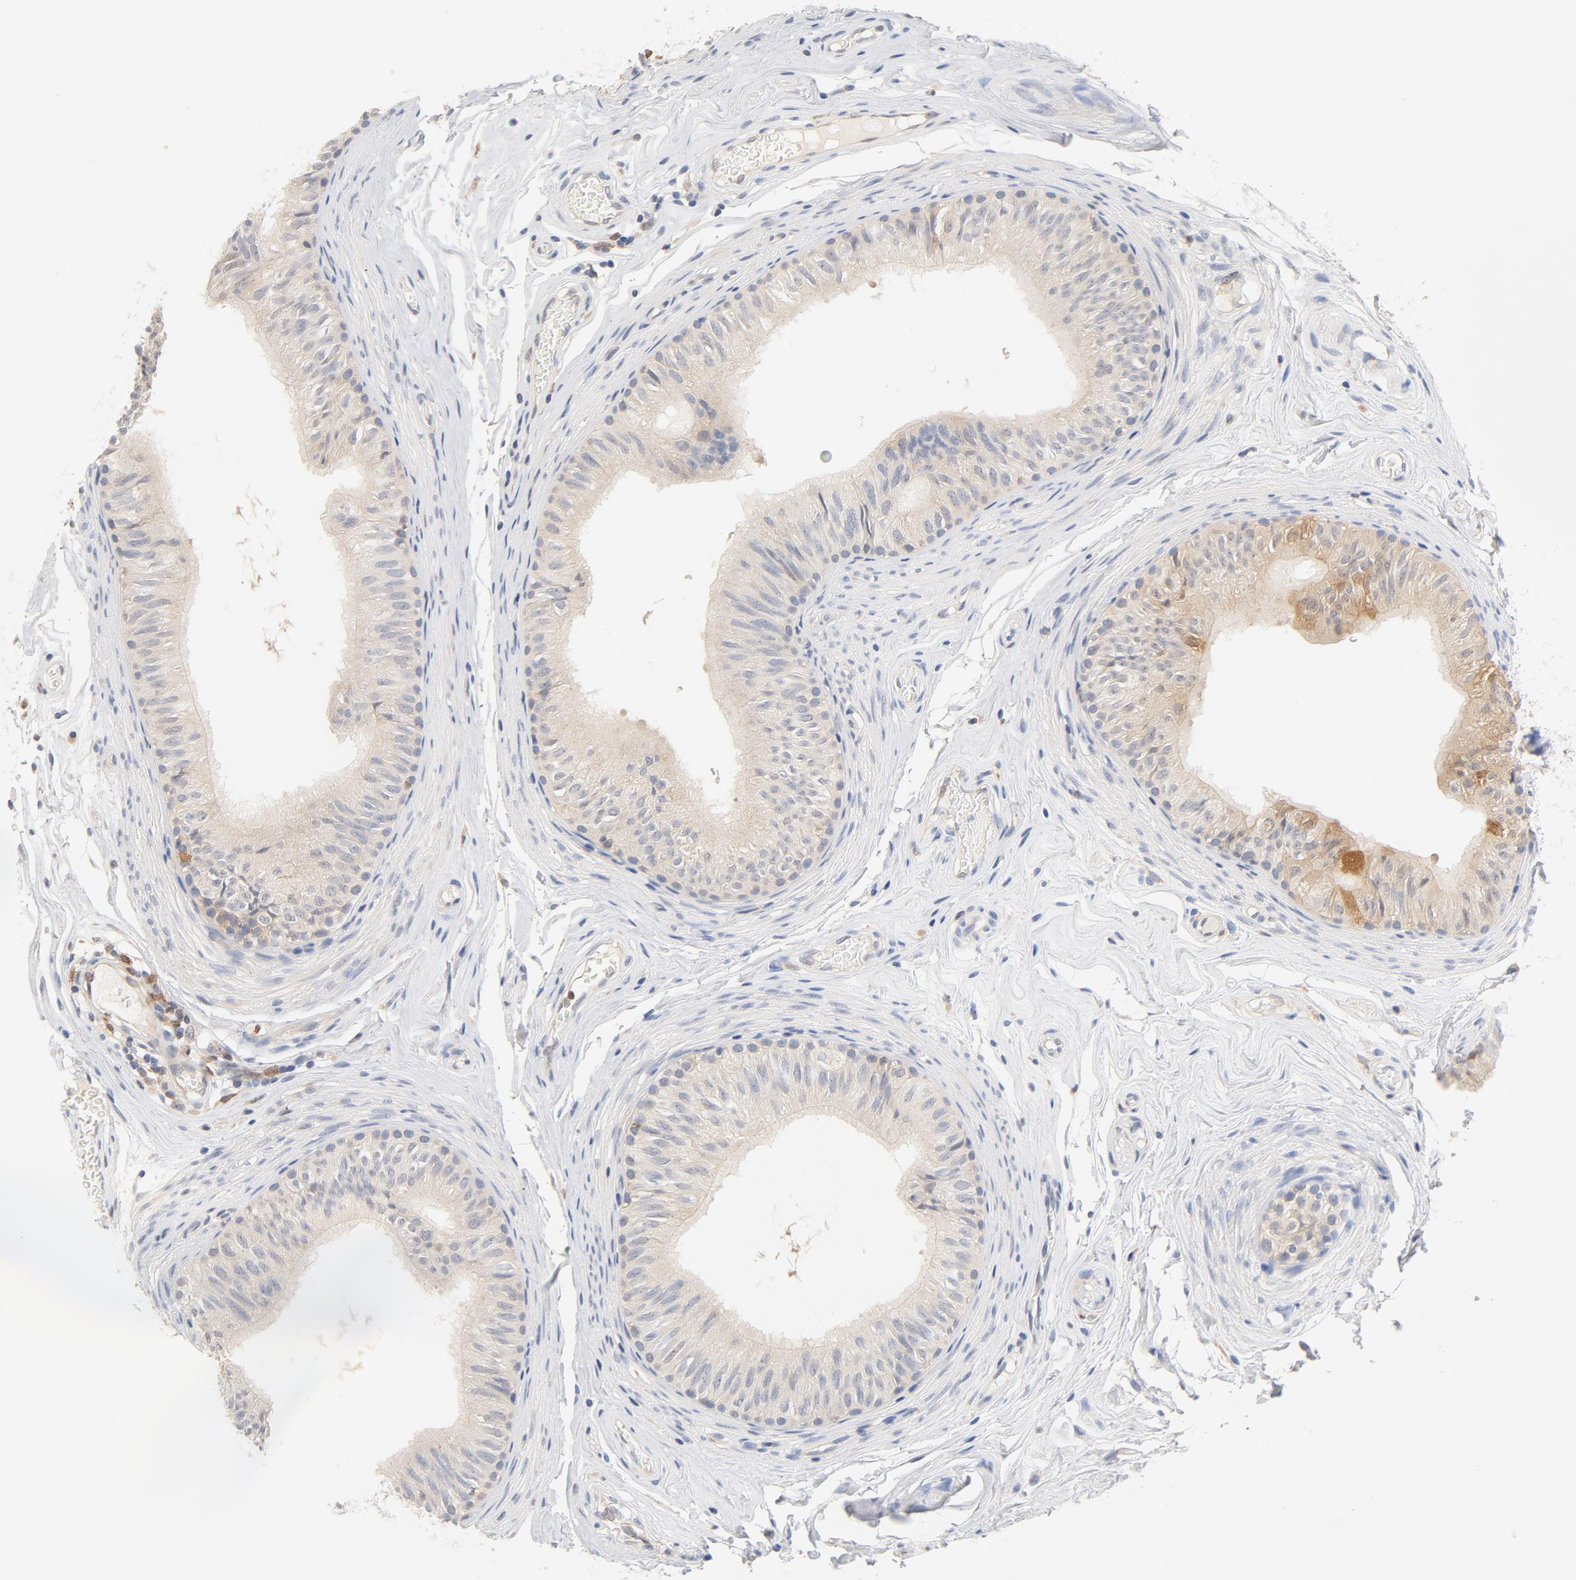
{"staining": {"intensity": "weak", "quantity": "25%-75%", "location": "cytoplasmic/membranous"}, "tissue": "epididymis", "cell_type": "Glandular cells", "image_type": "normal", "snomed": [{"axis": "morphology", "description": "Normal tissue, NOS"}, {"axis": "topography", "description": "Testis"}, {"axis": "topography", "description": "Epididymis"}], "caption": "Weak cytoplasmic/membranous expression for a protein is appreciated in about 25%-75% of glandular cells of benign epididymis using immunohistochemistry (IHC).", "gene": "STAT1", "patient": {"sex": "male", "age": 36}}